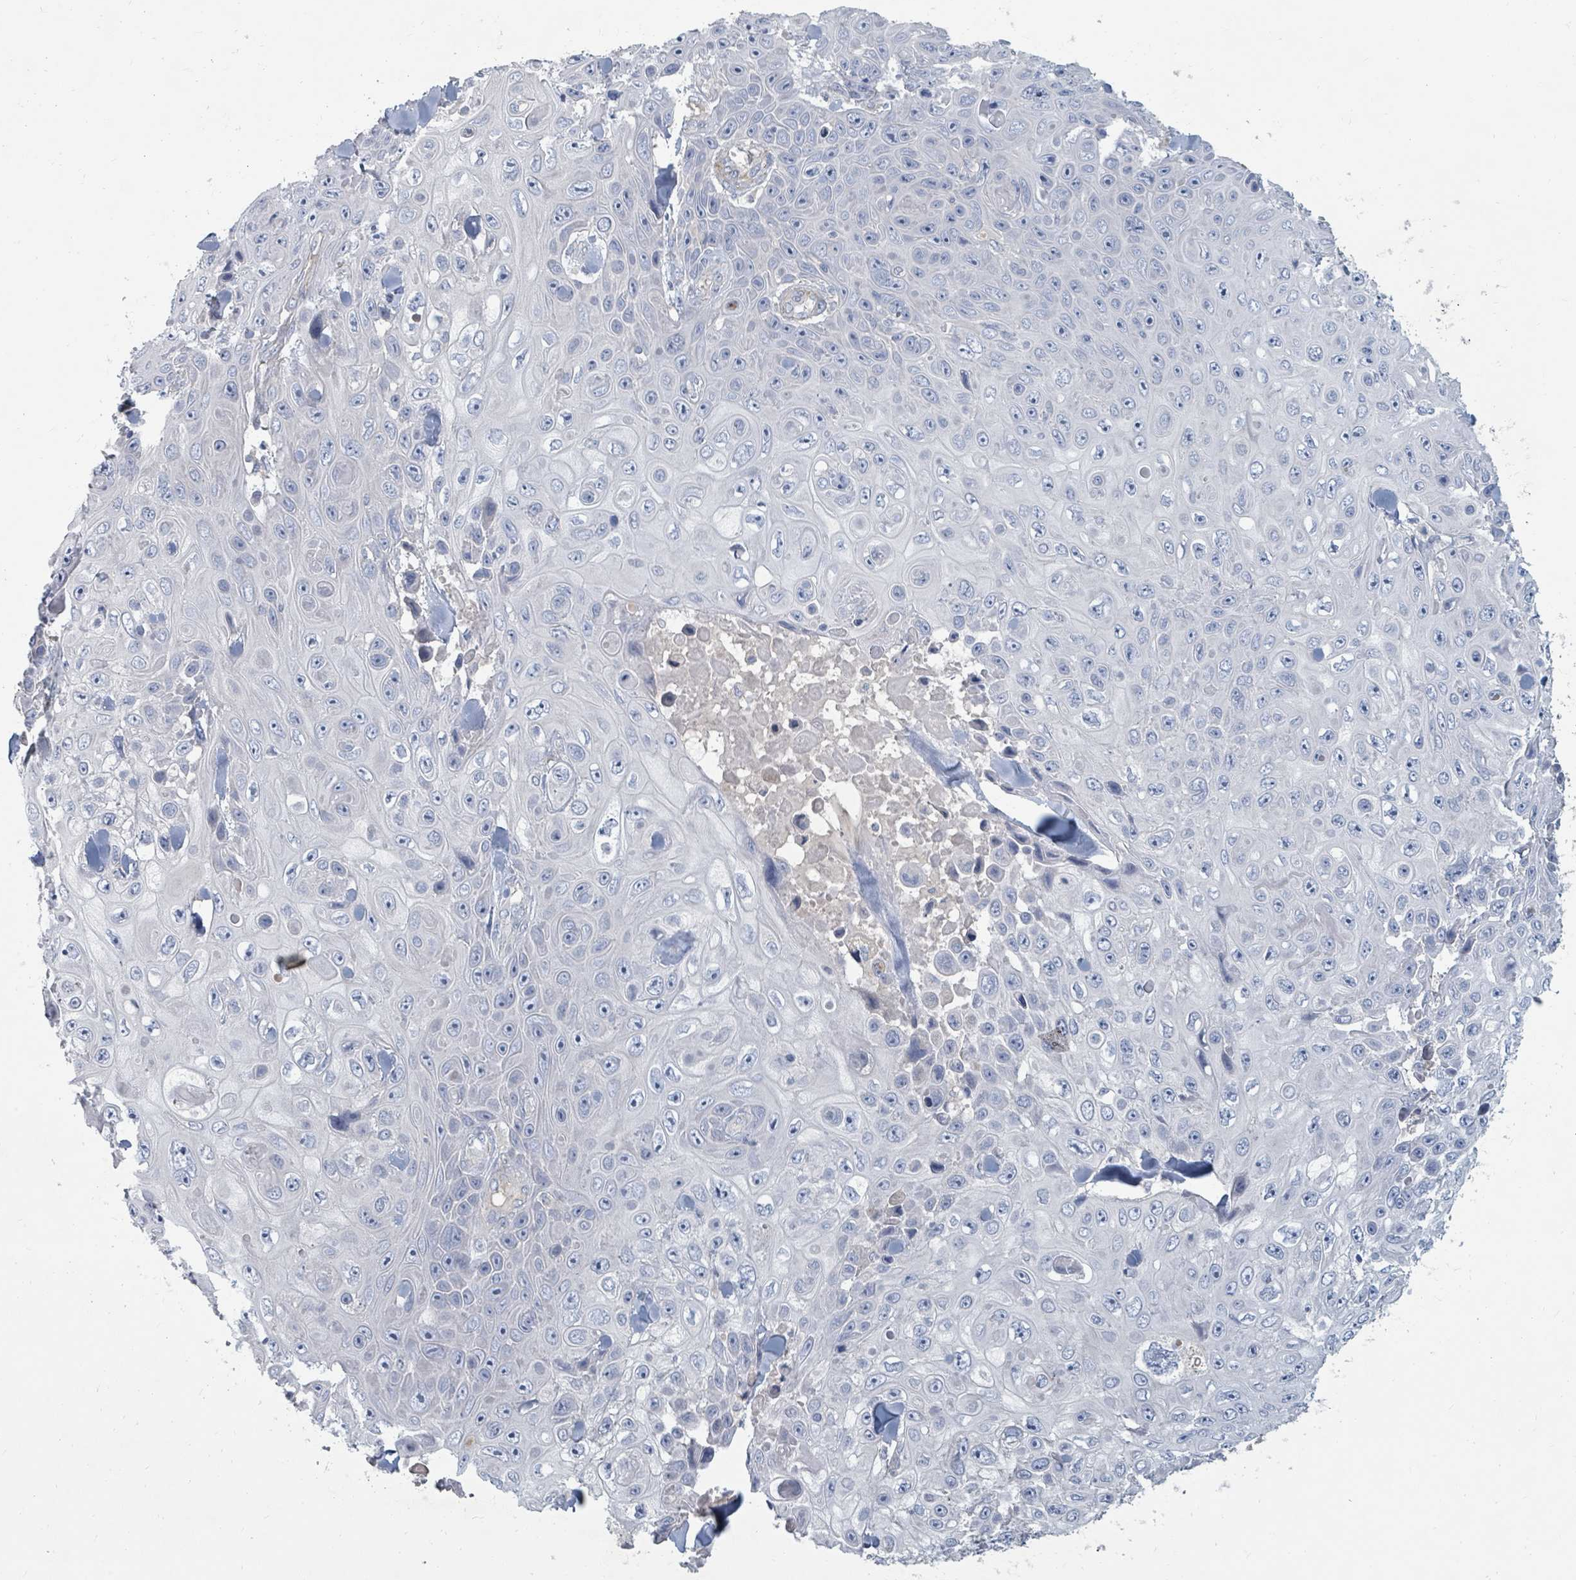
{"staining": {"intensity": "negative", "quantity": "none", "location": "none"}, "tissue": "skin cancer", "cell_type": "Tumor cells", "image_type": "cancer", "snomed": [{"axis": "morphology", "description": "Squamous cell carcinoma, NOS"}, {"axis": "topography", "description": "Skin"}], "caption": "This is a photomicrograph of immunohistochemistry (IHC) staining of skin cancer (squamous cell carcinoma), which shows no staining in tumor cells.", "gene": "ARGFX", "patient": {"sex": "male", "age": 82}}